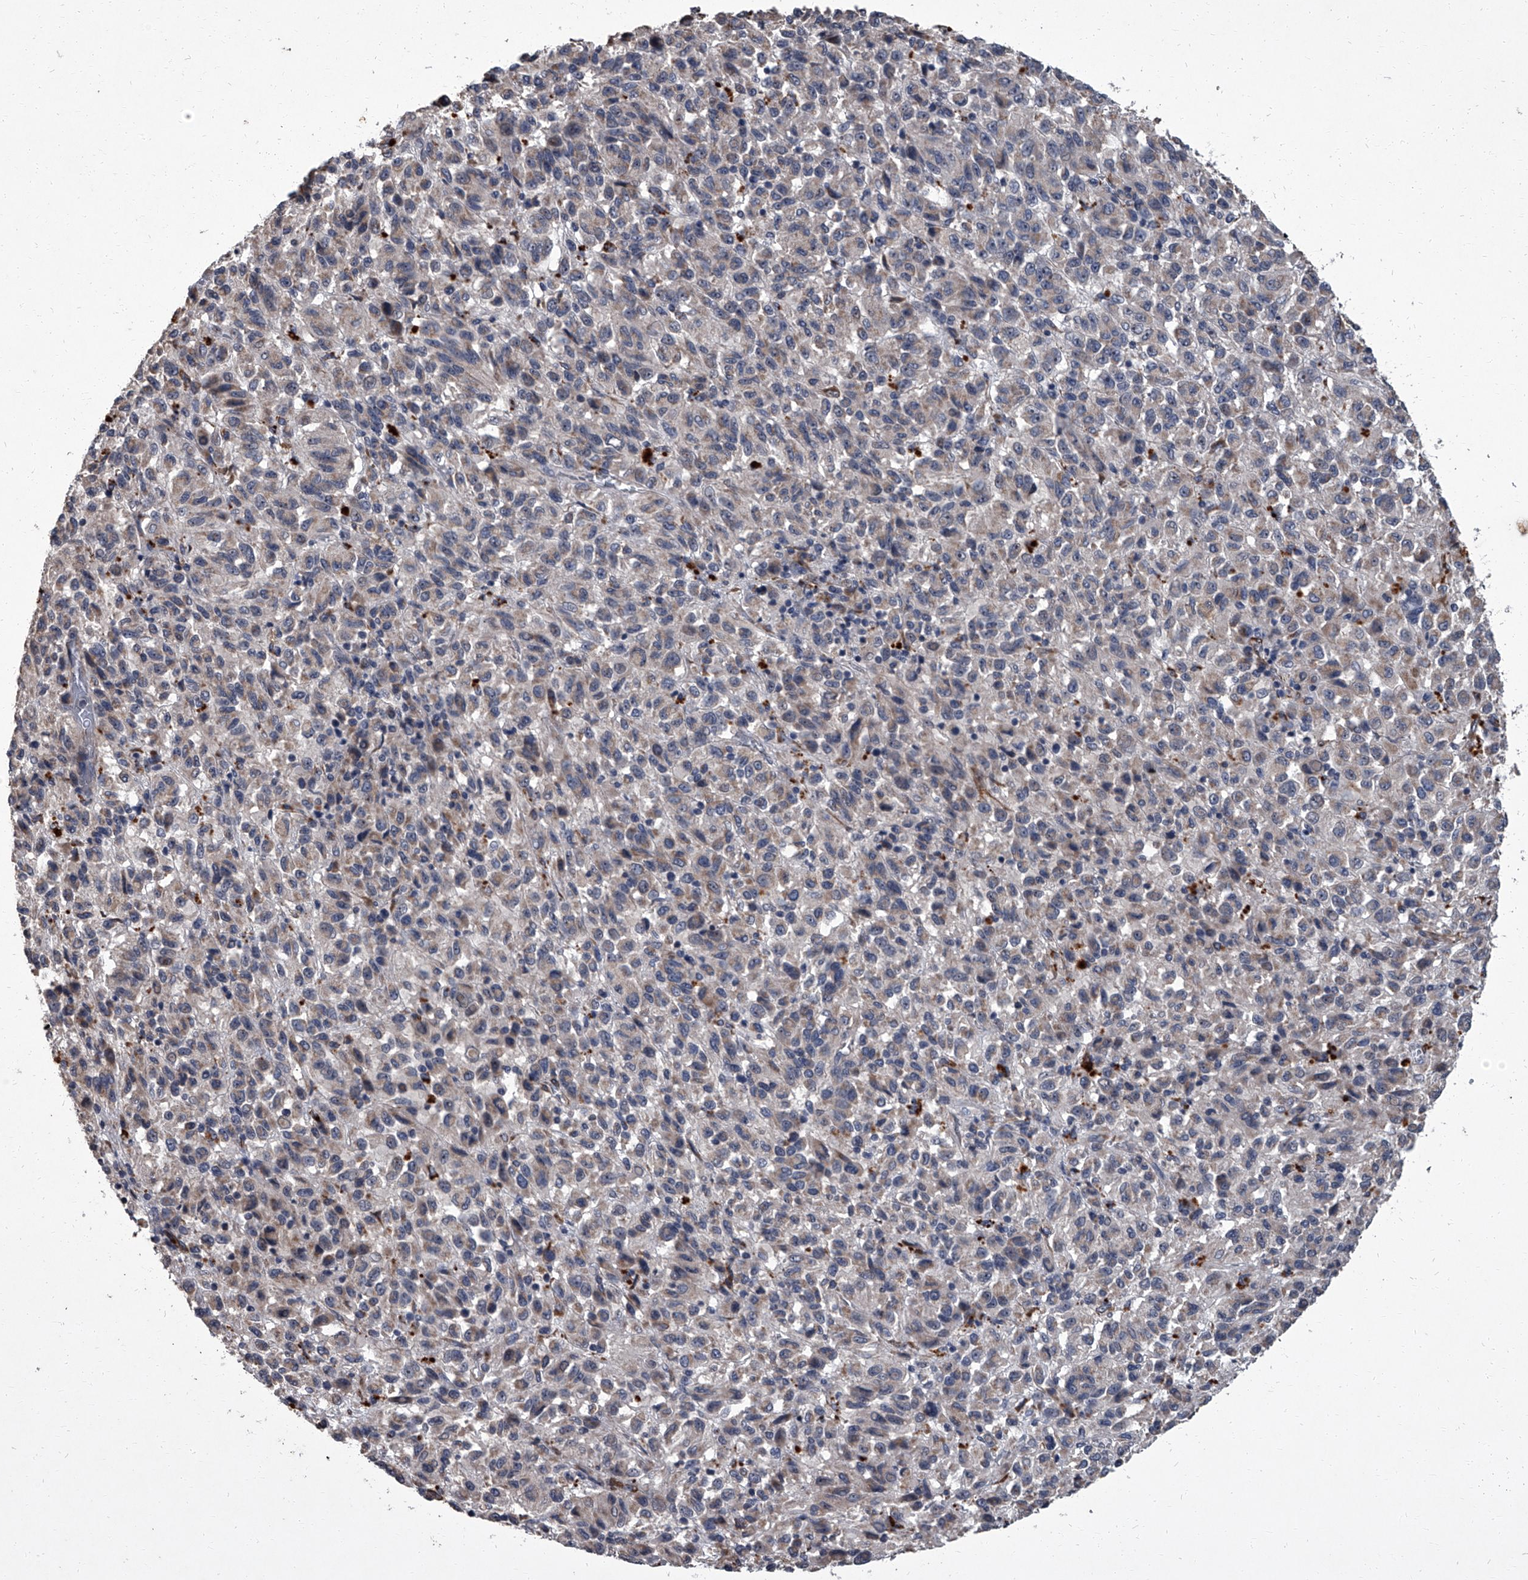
{"staining": {"intensity": "negative", "quantity": "none", "location": "none"}, "tissue": "melanoma", "cell_type": "Tumor cells", "image_type": "cancer", "snomed": [{"axis": "morphology", "description": "Malignant melanoma, Metastatic site"}, {"axis": "topography", "description": "Lung"}], "caption": "Protein analysis of malignant melanoma (metastatic site) displays no significant staining in tumor cells.", "gene": "SIRT4", "patient": {"sex": "male", "age": 64}}